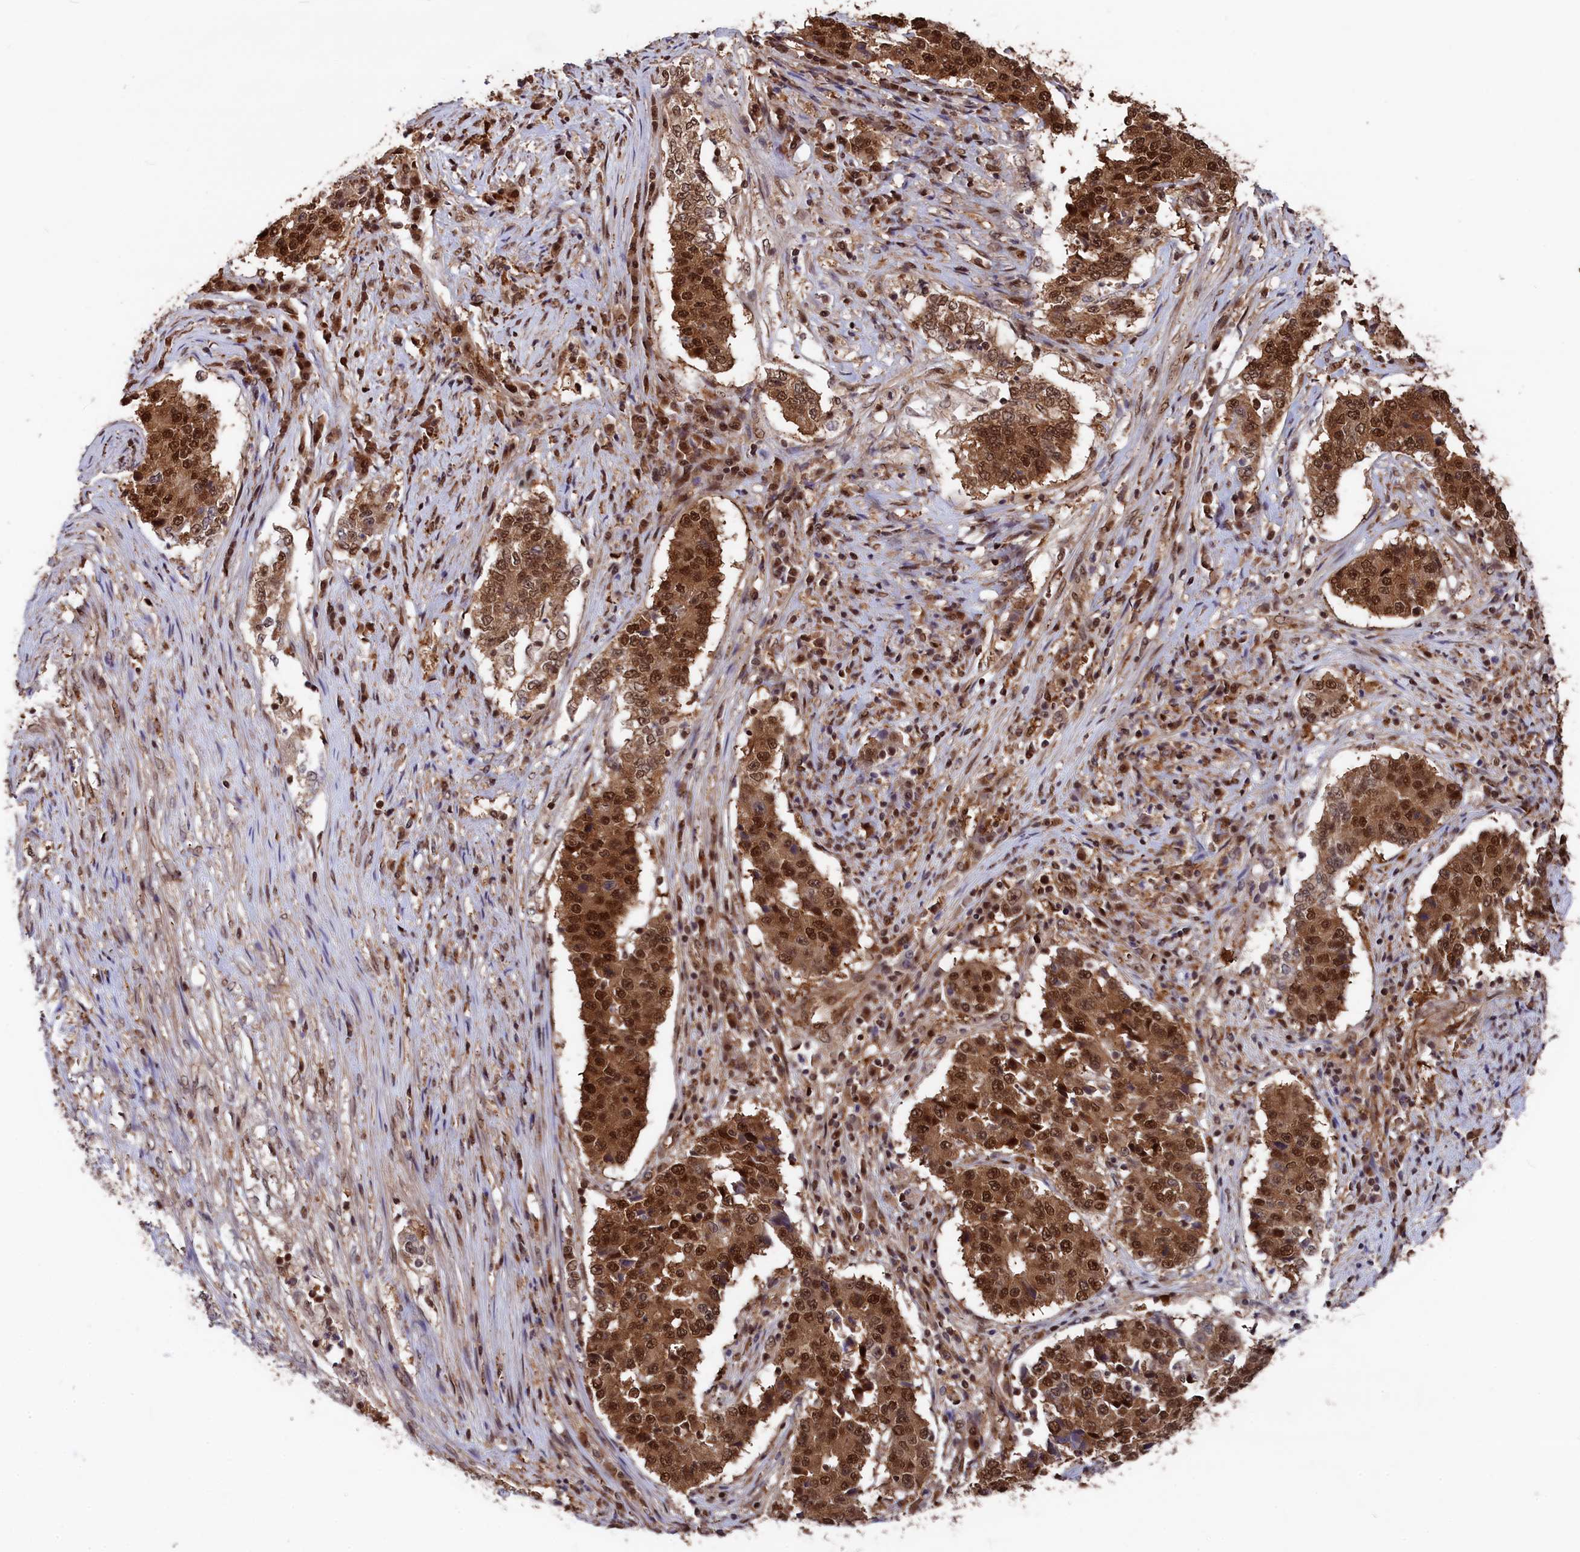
{"staining": {"intensity": "strong", "quantity": ">75%", "location": "cytoplasmic/membranous,nuclear"}, "tissue": "stomach cancer", "cell_type": "Tumor cells", "image_type": "cancer", "snomed": [{"axis": "morphology", "description": "Adenocarcinoma, NOS"}, {"axis": "topography", "description": "Stomach"}], "caption": "Stomach cancer (adenocarcinoma) stained with a protein marker demonstrates strong staining in tumor cells.", "gene": "ADRM1", "patient": {"sex": "male", "age": 59}}